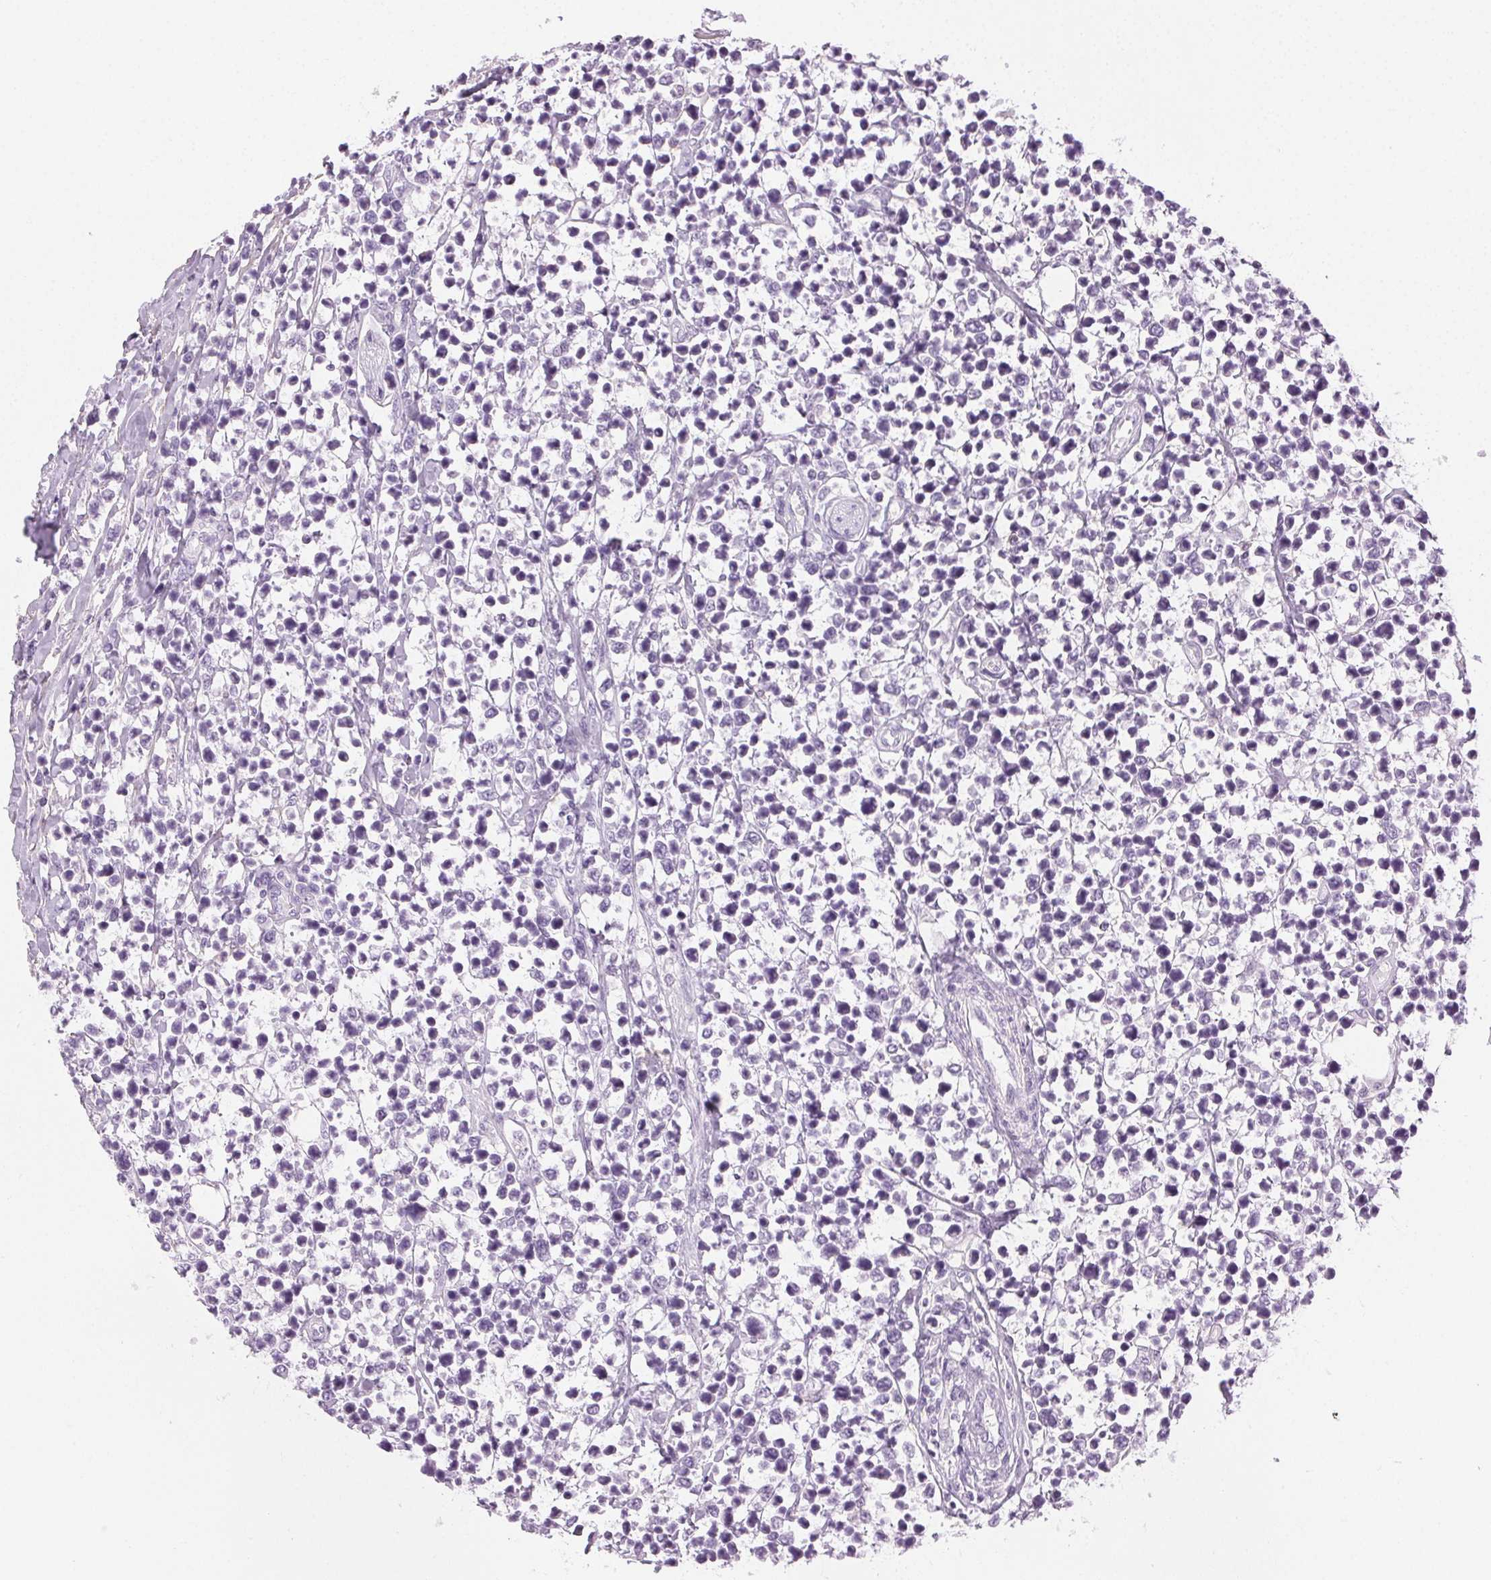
{"staining": {"intensity": "negative", "quantity": "none", "location": "none"}, "tissue": "lymphoma", "cell_type": "Tumor cells", "image_type": "cancer", "snomed": [{"axis": "morphology", "description": "Malignant lymphoma, non-Hodgkin's type, High grade"}, {"axis": "topography", "description": "Soft tissue"}], "caption": "Immunohistochemical staining of human lymphoma shows no significant staining in tumor cells.", "gene": "MPO", "patient": {"sex": "female", "age": 56}}